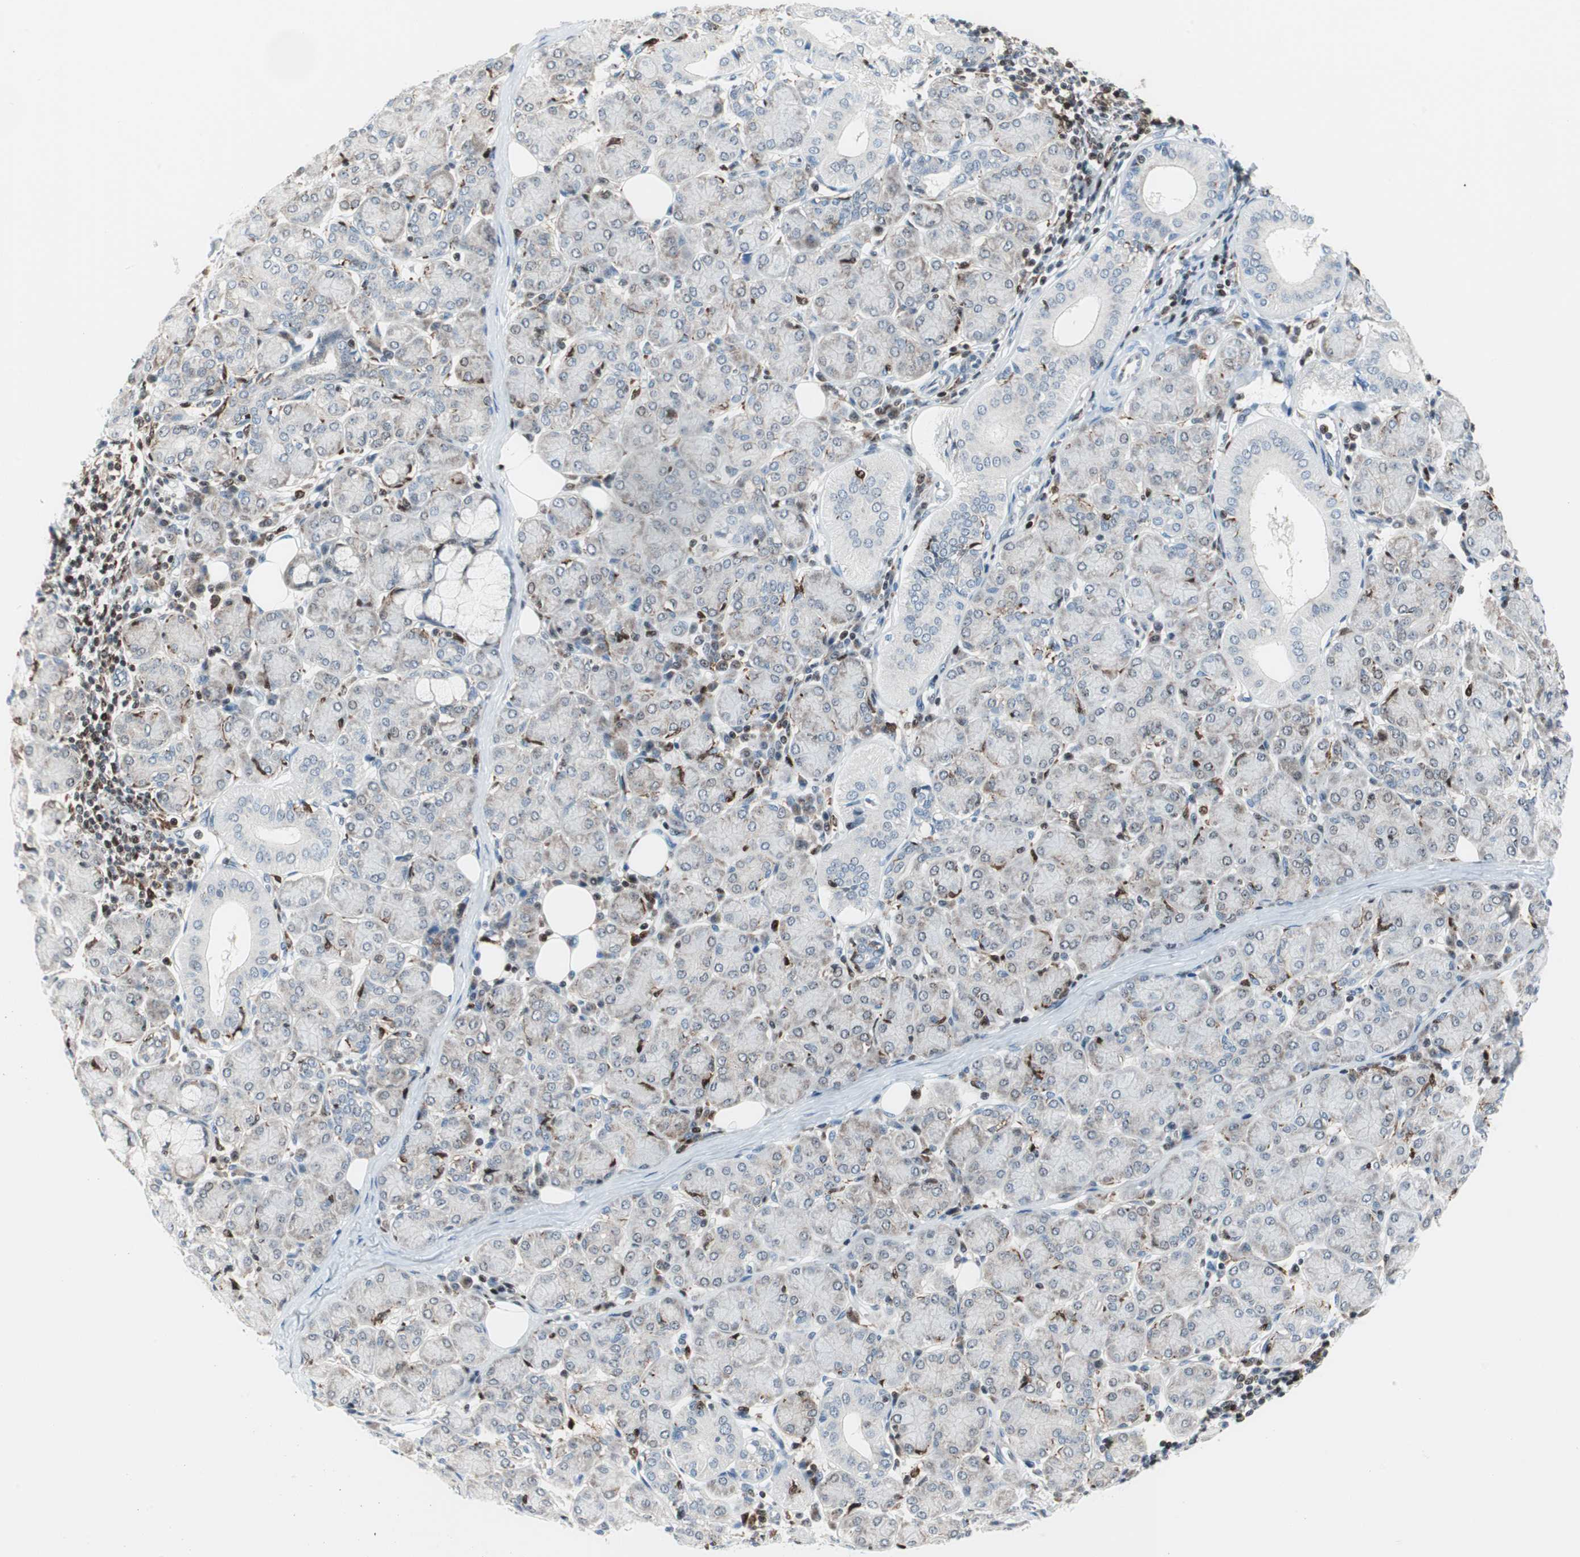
{"staining": {"intensity": "weak", "quantity": "<25%", "location": "cytoplasmic/membranous,nuclear"}, "tissue": "salivary gland", "cell_type": "Glandular cells", "image_type": "normal", "snomed": [{"axis": "morphology", "description": "Normal tissue, NOS"}, {"axis": "morphology", "description": "Inflammation, NOS"}, {"axis": "topography", "description": "Lymph node"}, {"axis": "topography", "description": "Salivary gland"}], "caption": "Human salivary gland stained for a protein using IHC displays no staining in glandular cells.", "gene": "RGS10", "patient": {"sex": "male", "age": 3}}